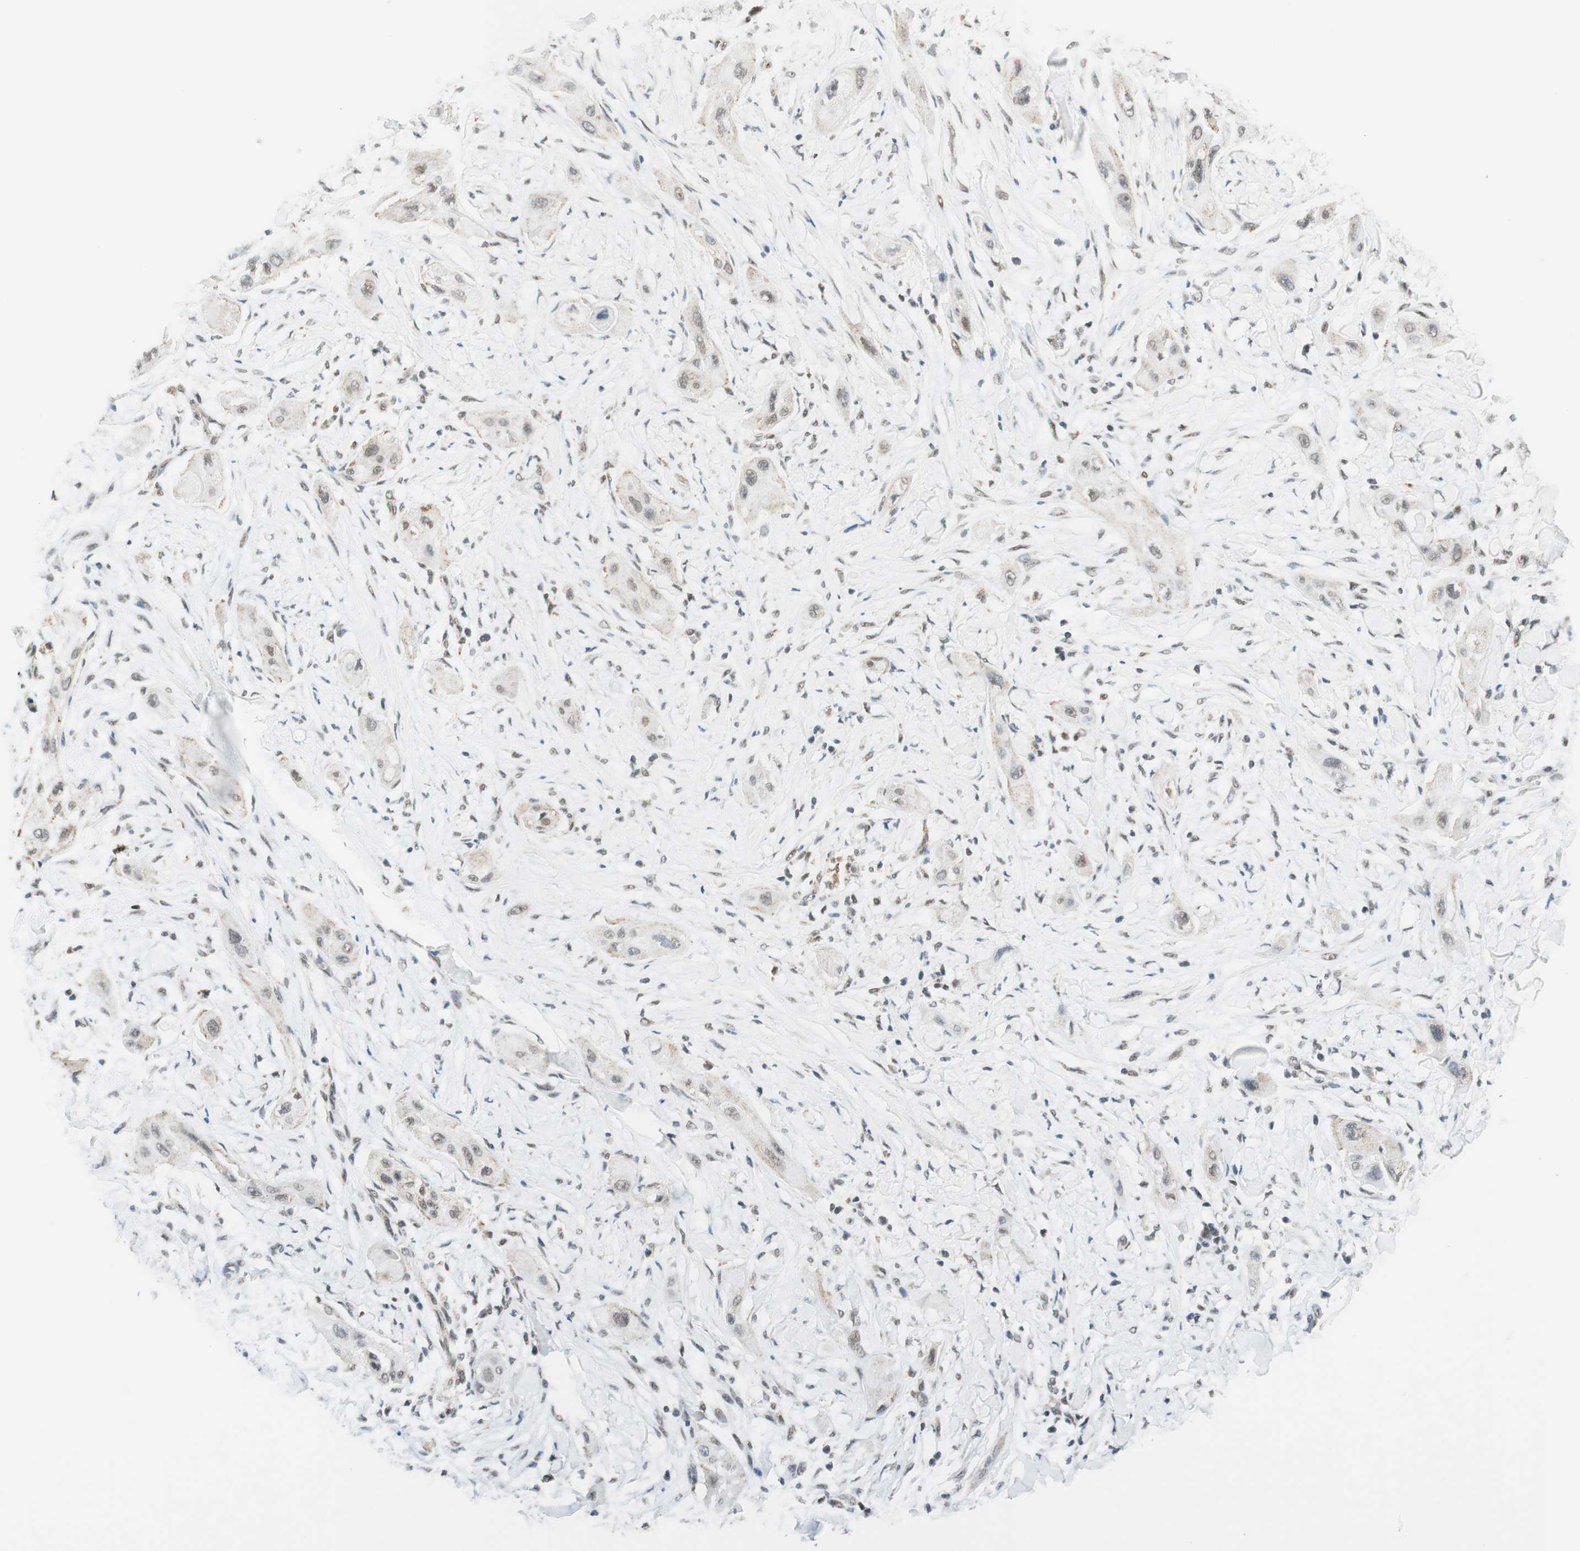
{"staining": {"intensity": "negative", "quantity": "none", "location": "none"}, "tissue": "lung cancer", "cell_type": "Tumor cells", "image_type": "cancer", "snomed": [{"axis": "morphology", "description": "Squamous cell carcinoma, NOS"}, {"axis": "topography", "description": "Lung"}], "caption": "High magnification brightfield microscopy of lung cancer stained with DAB (brown) and counterstained with hematoxylin (blue): tumor cells show no significant expression.", "gene": "ZNF782", "patient": {"sex": "female", "age": 47}}